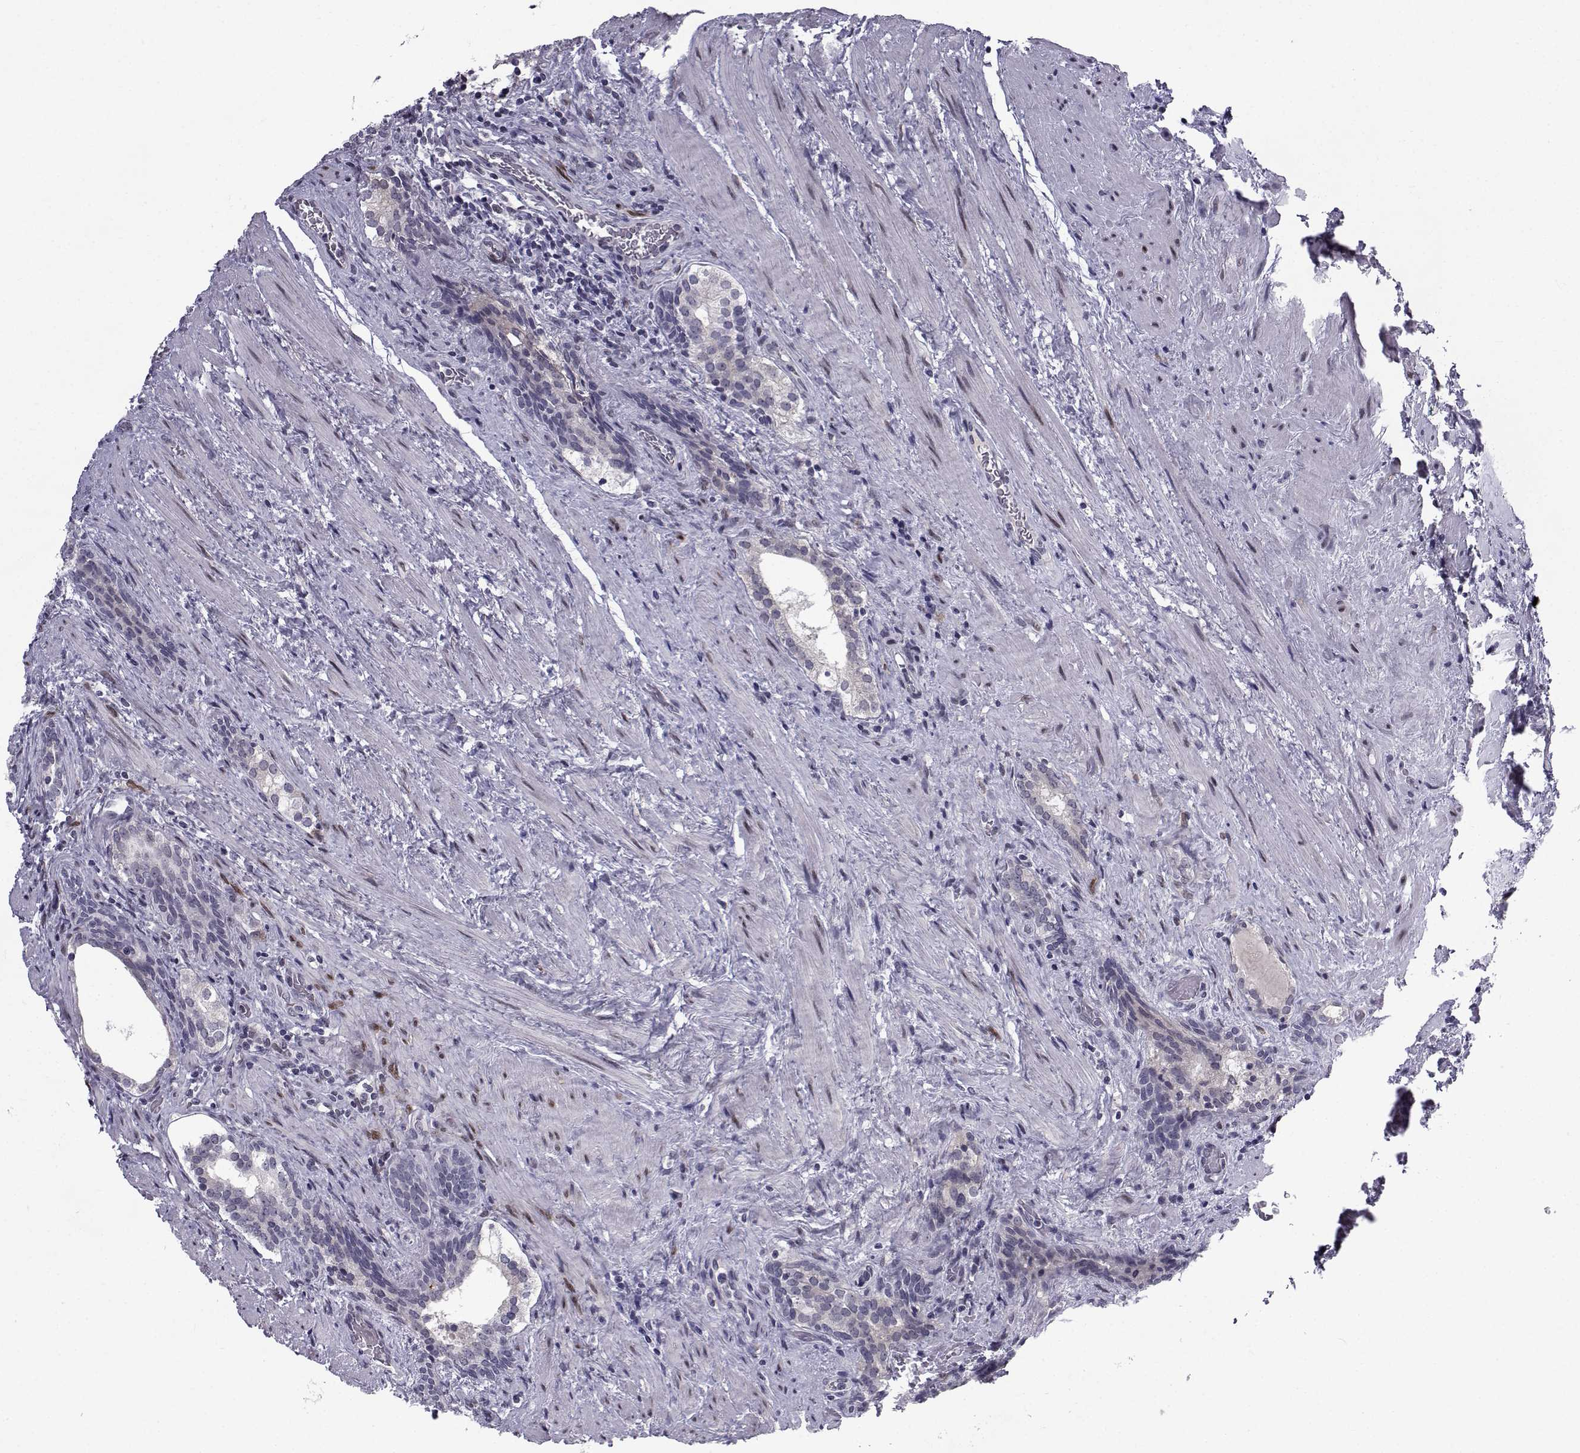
{"staining": {"intensity": "negative", "quantity": "none", "location": "none"}, "tissue": "prostate cancer", "cell_type": "Tumor cells", "image_type": "cancer", "snomed": [{"axis": "morphology", "description": "Adenocarcinoma, NOS"}, {"axis": "morphology", "description": "Adenocarcinoma, High grade"}, {"axis": "topography", "description": "Prostate"}], "caption": "The IHC histopathology image has no significant expression in tumor cells of prostate cancer tissue.", "gene": "RBM24", "patient": {"sex": "male", "age": 61}}